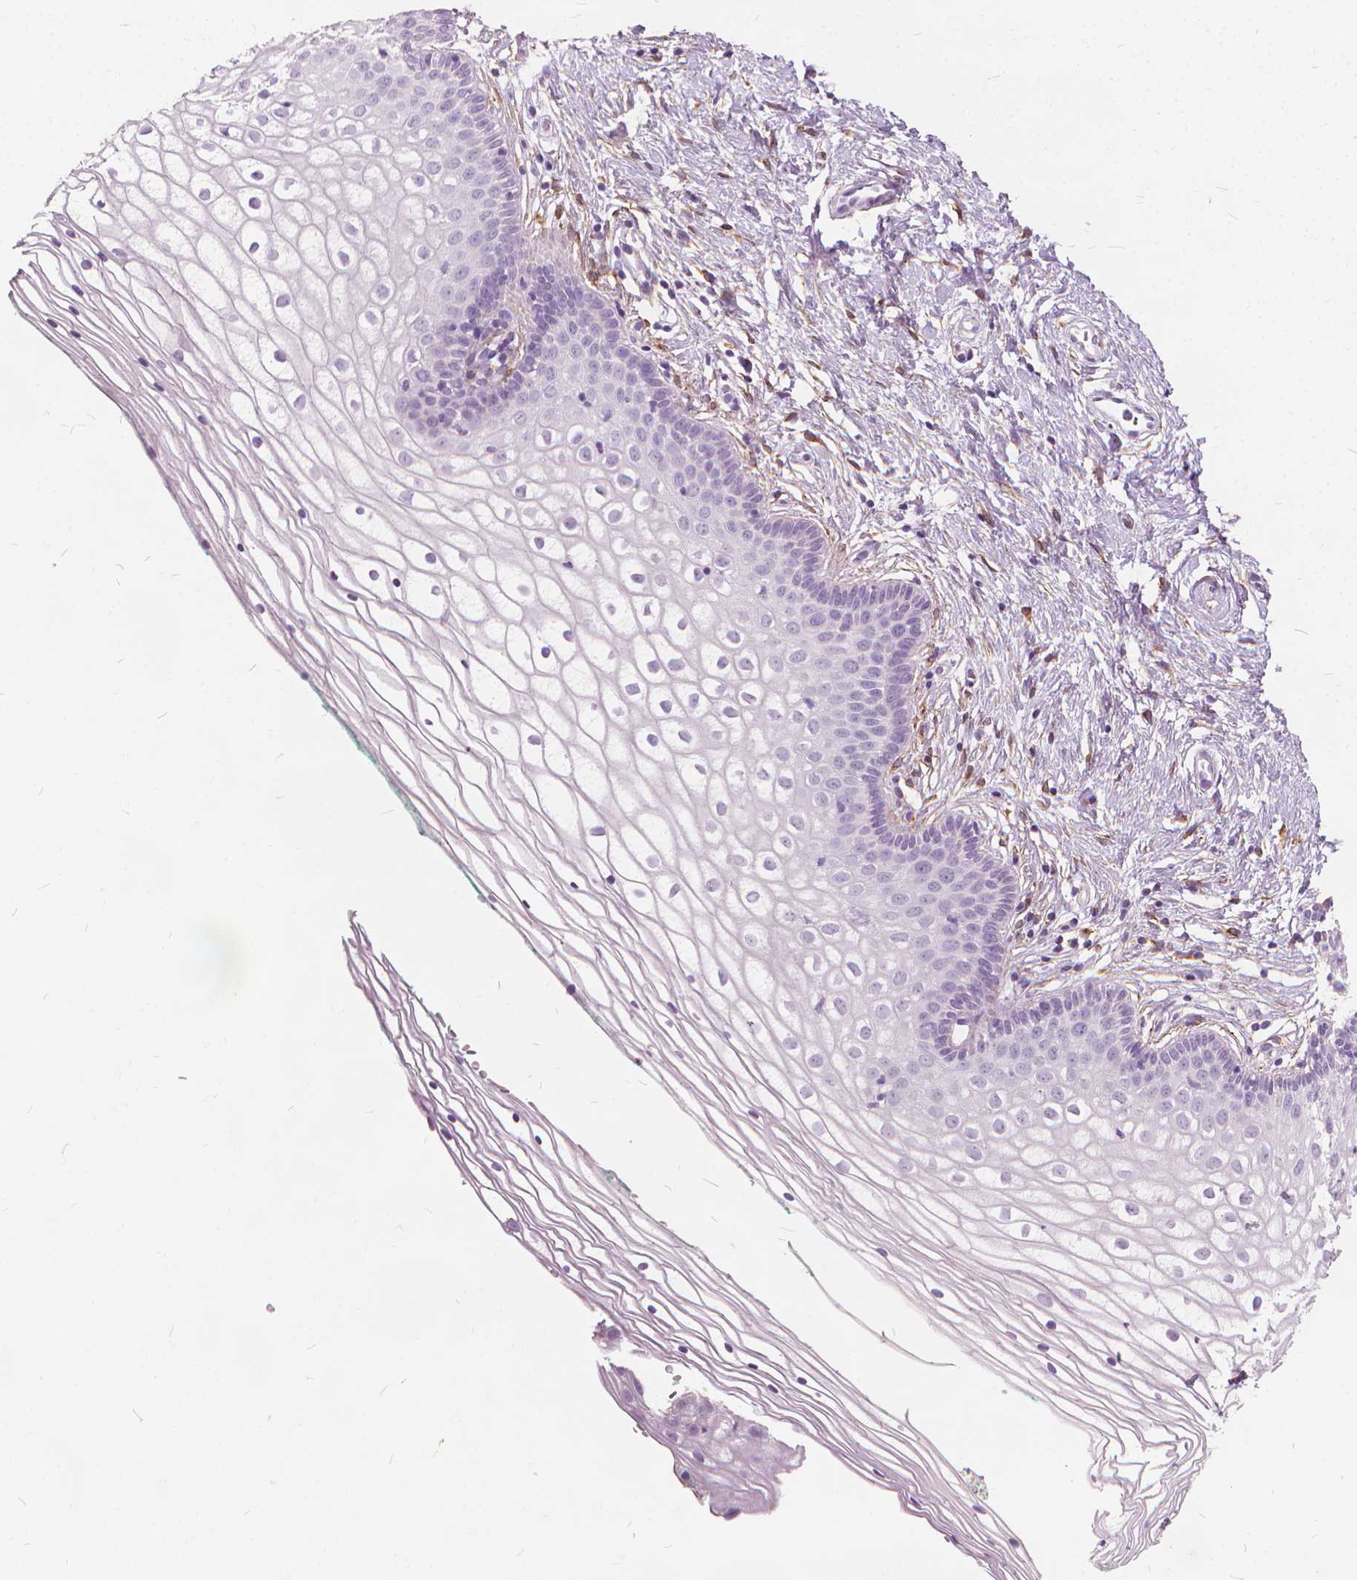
{"staining": {"intensity": "negative", "quantity": "none", "location": "none"}, "tissue": "vagina", "cell_type": "Squamous epithelial cells", "image_type": "normal", "snomed": [{"axis": "morphology", "description": "Normal tissue, NOS"}, {"axis": "topography", "description": "Vagina"}], "caption": "Immunohistochemistry photomicrograph of unremarkable vagina: human vagina stained with DAB (3,3'-diaminobenzidine) shows no significant protein staining in squamous epithelial cells.", "gene": "DNM1", "patient": {"sex": "female", "age": 36}}